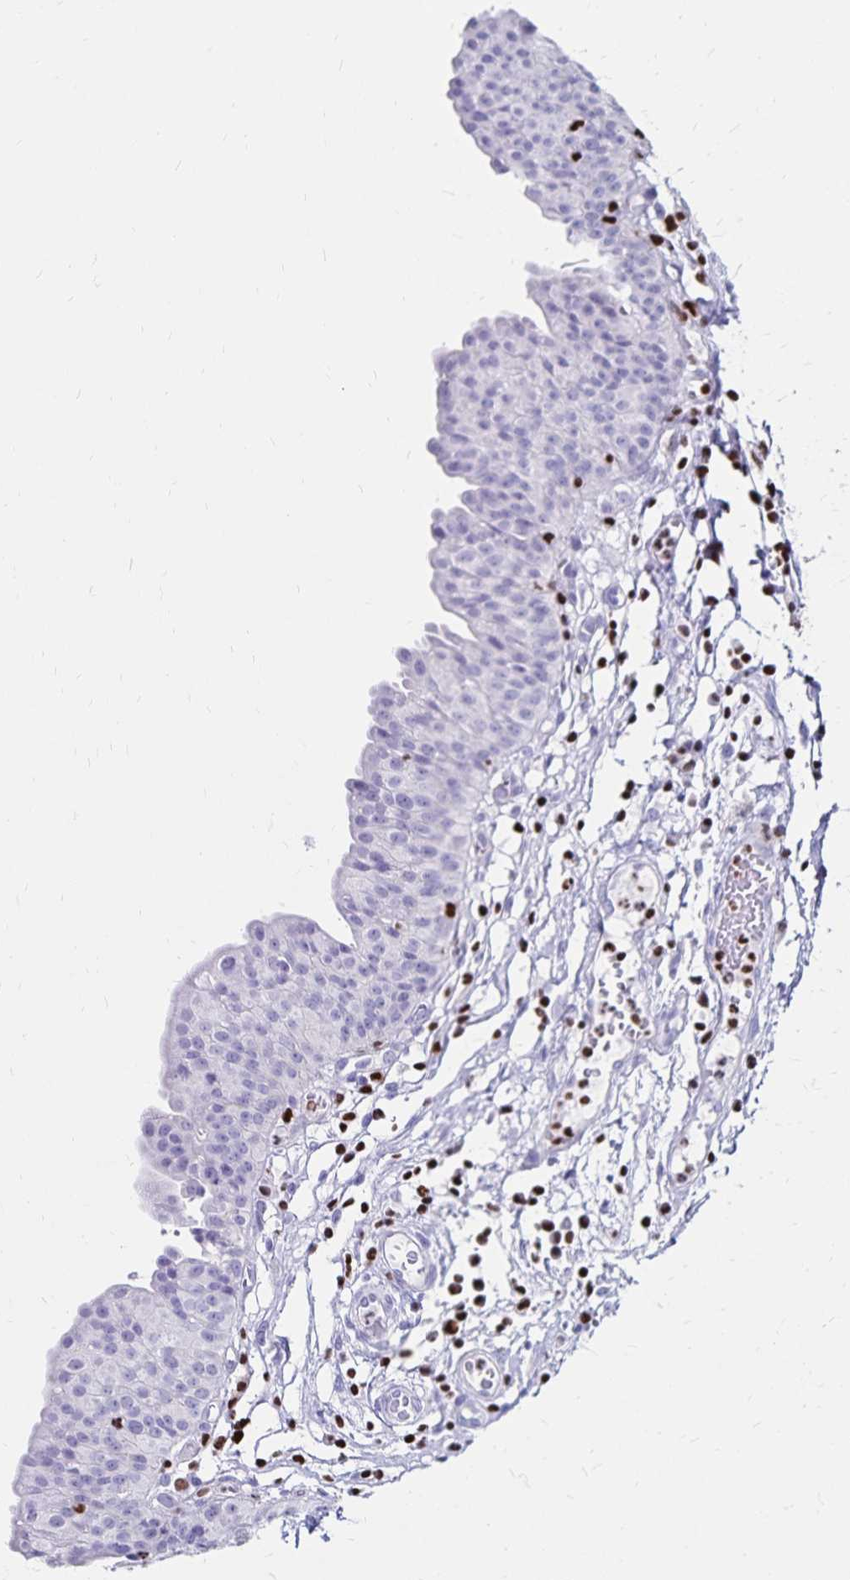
{"staining": {"intensity": "negative", "quantity": "none", "location": "none"}, "tissue": "urinary bladder", "cell_type": "Urothelial cells", "image_type": "normal", "snomed": [{"axis": "morphology", "description": "Normal tissue, NOS"}, {"axis": "topography", "description": "Urinary bladder"}], "caption": "IHC of unremarkable human urinary bladder shows no expression in urothelial cells.", "gene": "IKZF1", "patient": {"sex": "male", "age": 64}}